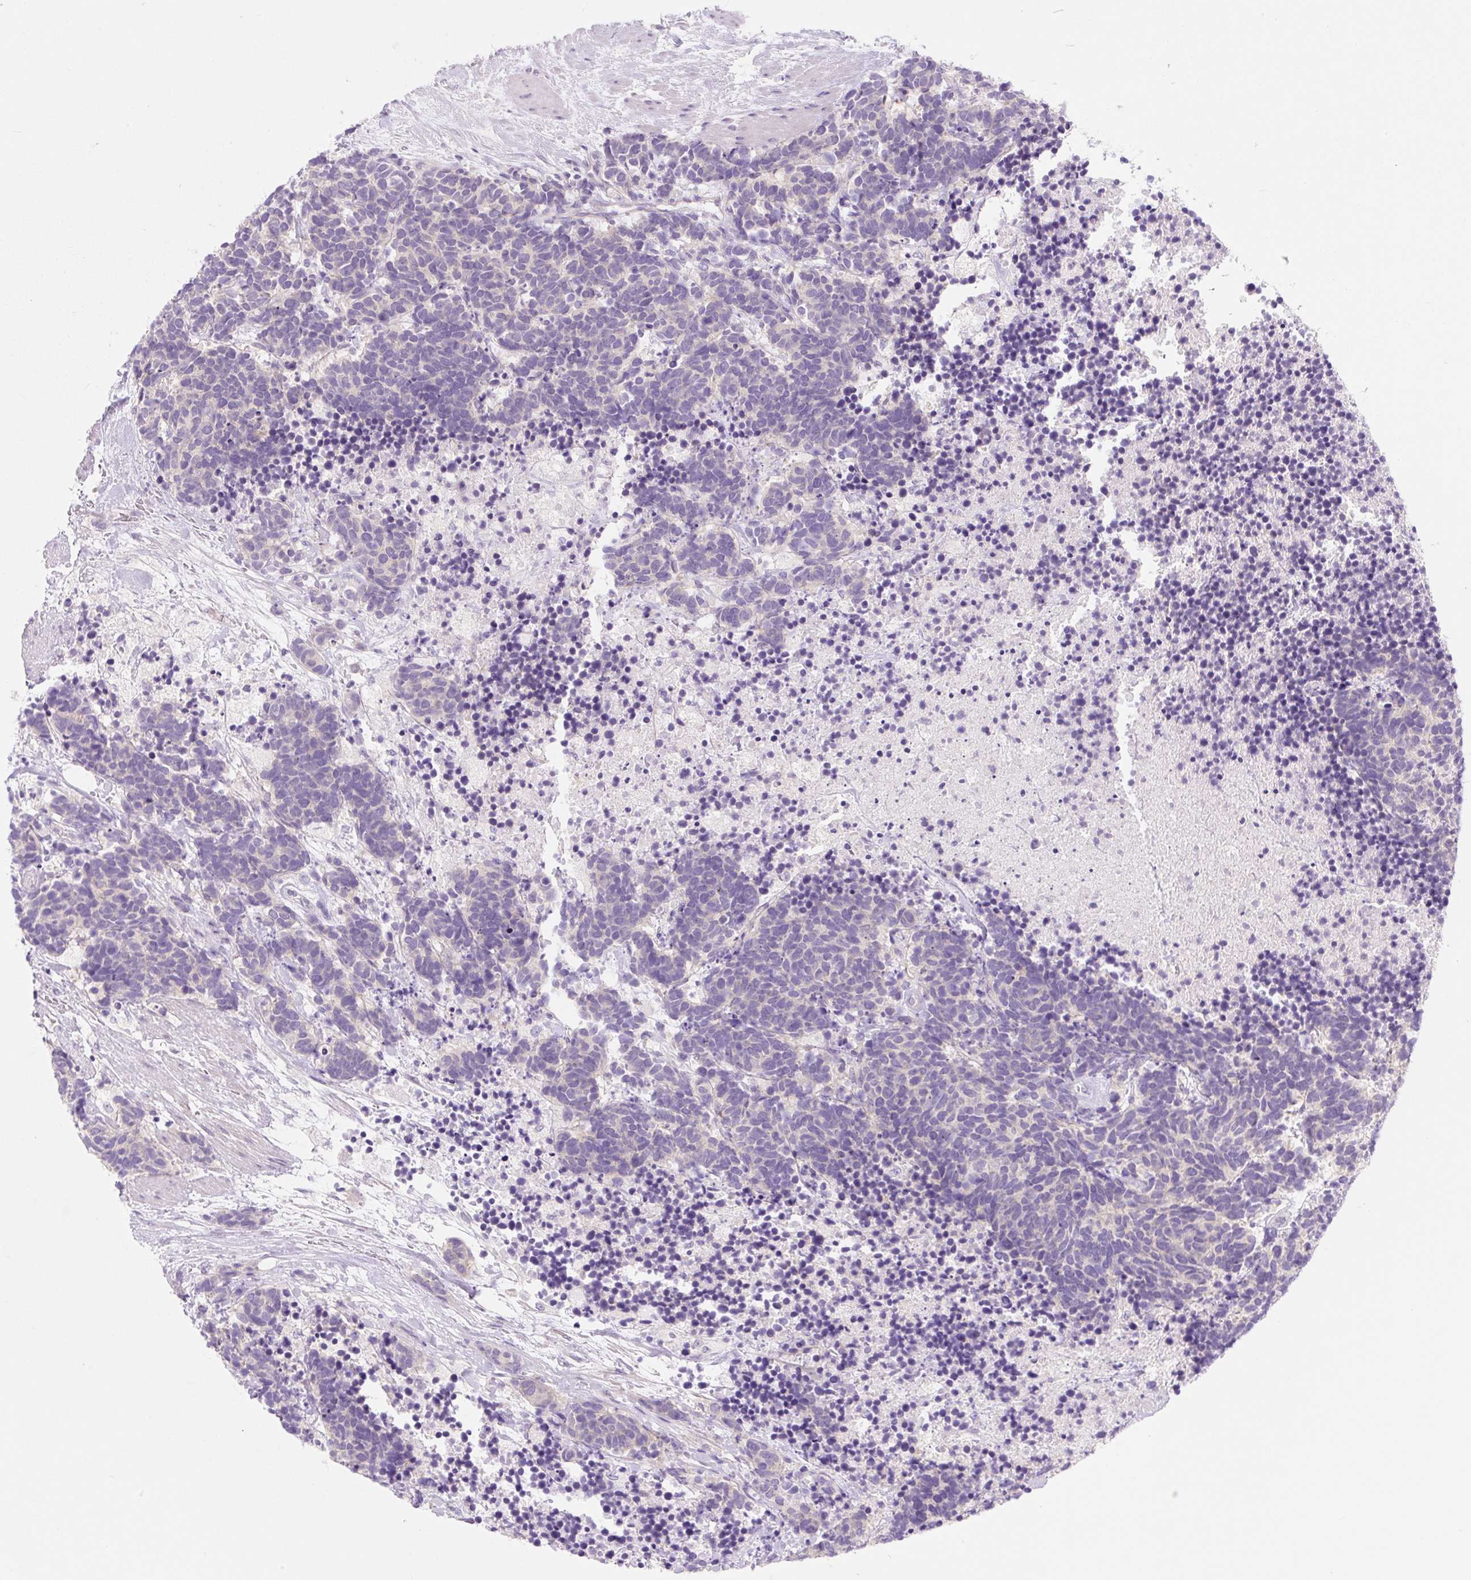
{"staining": {"intensity": "negative", "quantity": "none", "location": "none"}, "tissue": "carcinoid", "cell_type": "Tumor cells", "image_type": "cancer", "snomed": [{"axis": "morphology", "description": "Carcinoma, NOS"}, {"axis": "morphology", "description": "Carcinoid, malignant, NOS"}, {"axis": "topography", "description": "Prostate"}], "caption": "Image shows no significant protein positivity in tumor cells of carcinoid.", "gene": "CELF6", "patient": {"sex": "male", "age": 57}}